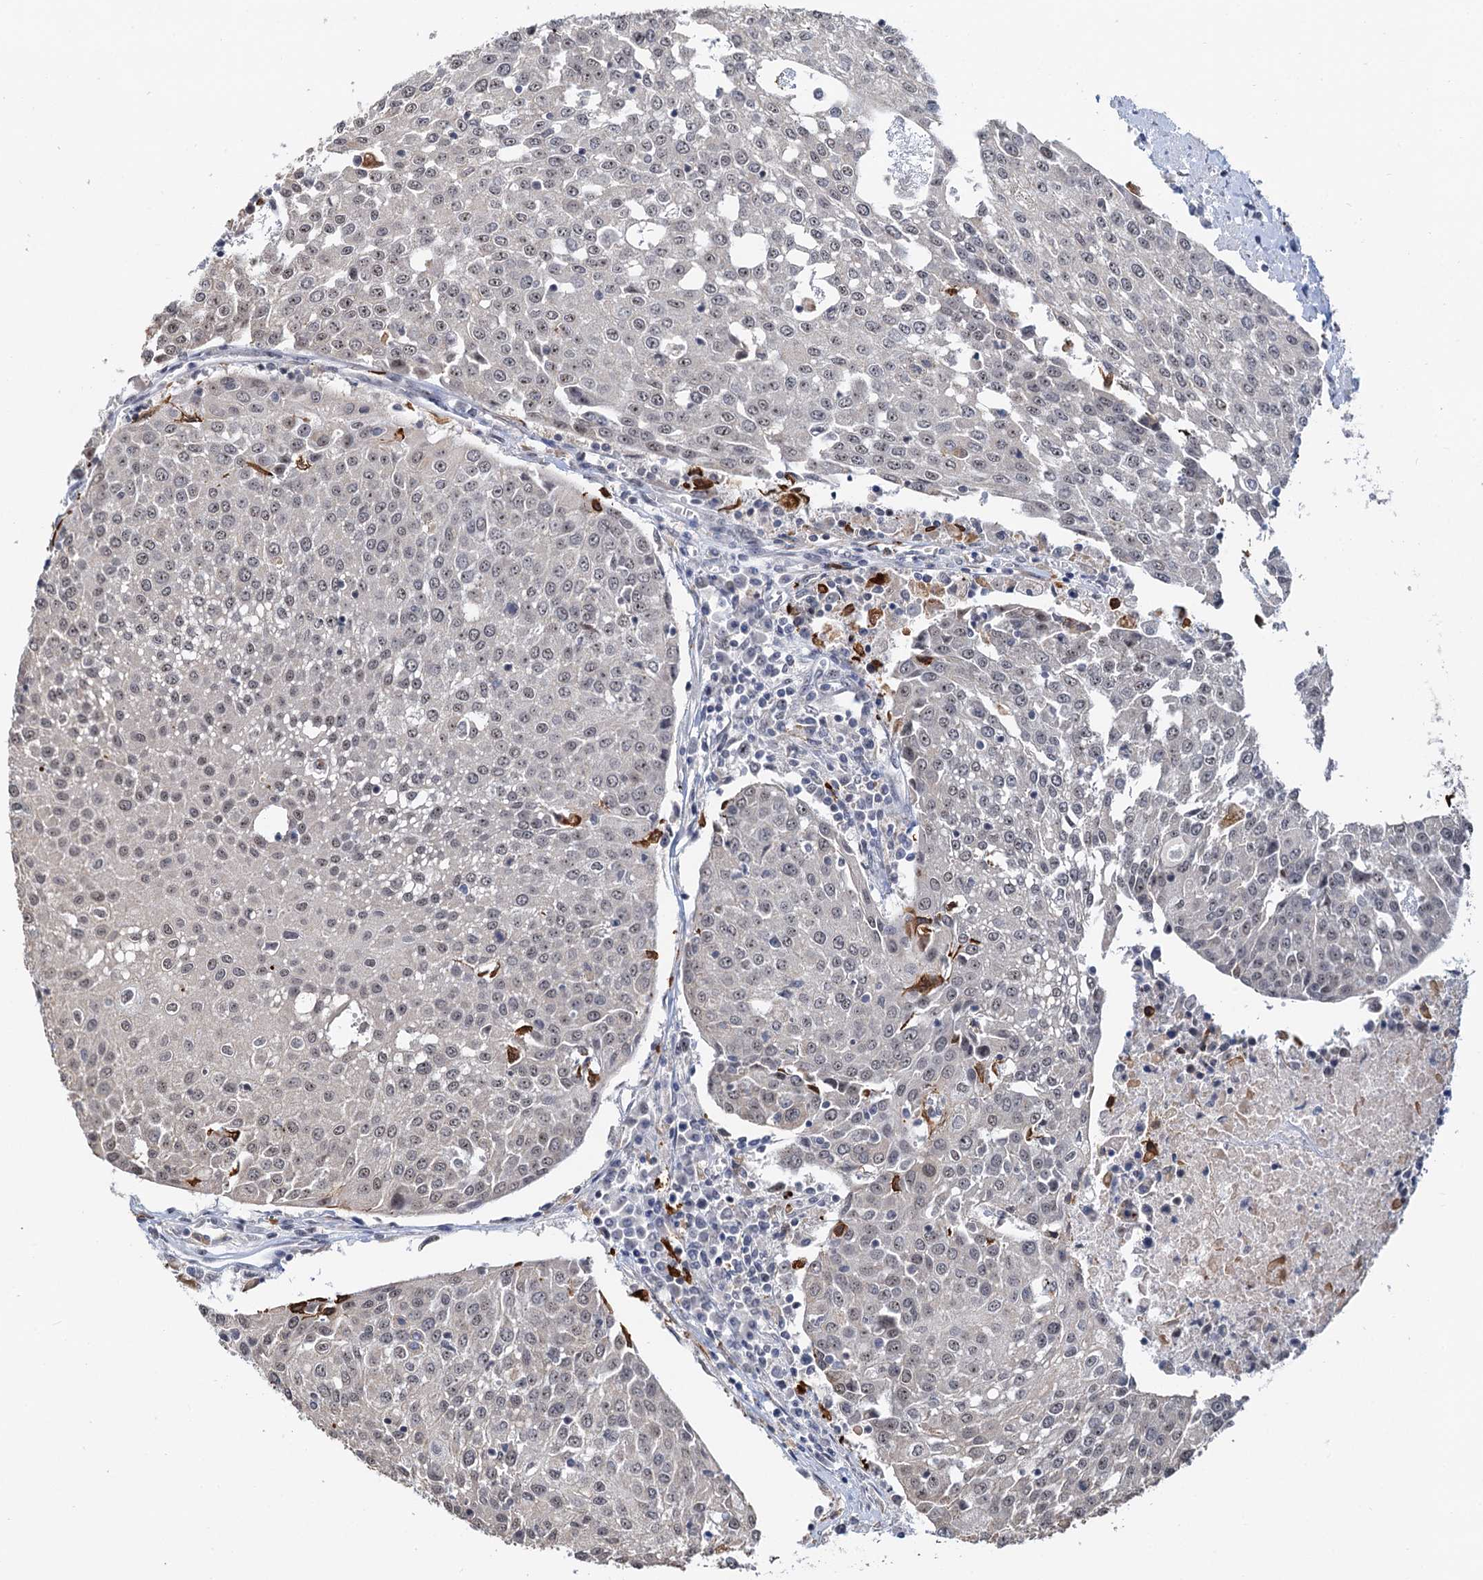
{"staining": {"intensity": "weak", "quantity": "25%-75%", "location": "nuclear"}, "tissue": "urothelial cancer", "cell_type": "Tumor cells", "image_type": "cancer", "snomed": [{"axis": "morphology", "description": "Urothelial carcinoma, High grade"}, {"axis": "topography", "description": "Urinary bladder"}], "caption": "Protein expression analysis of human urothelial cancer reveals weak nuclear expression in approximately 25%-75% of tumor cells.", "gene": "NAT10", "patient": {"sex": "female", "age": 85}}